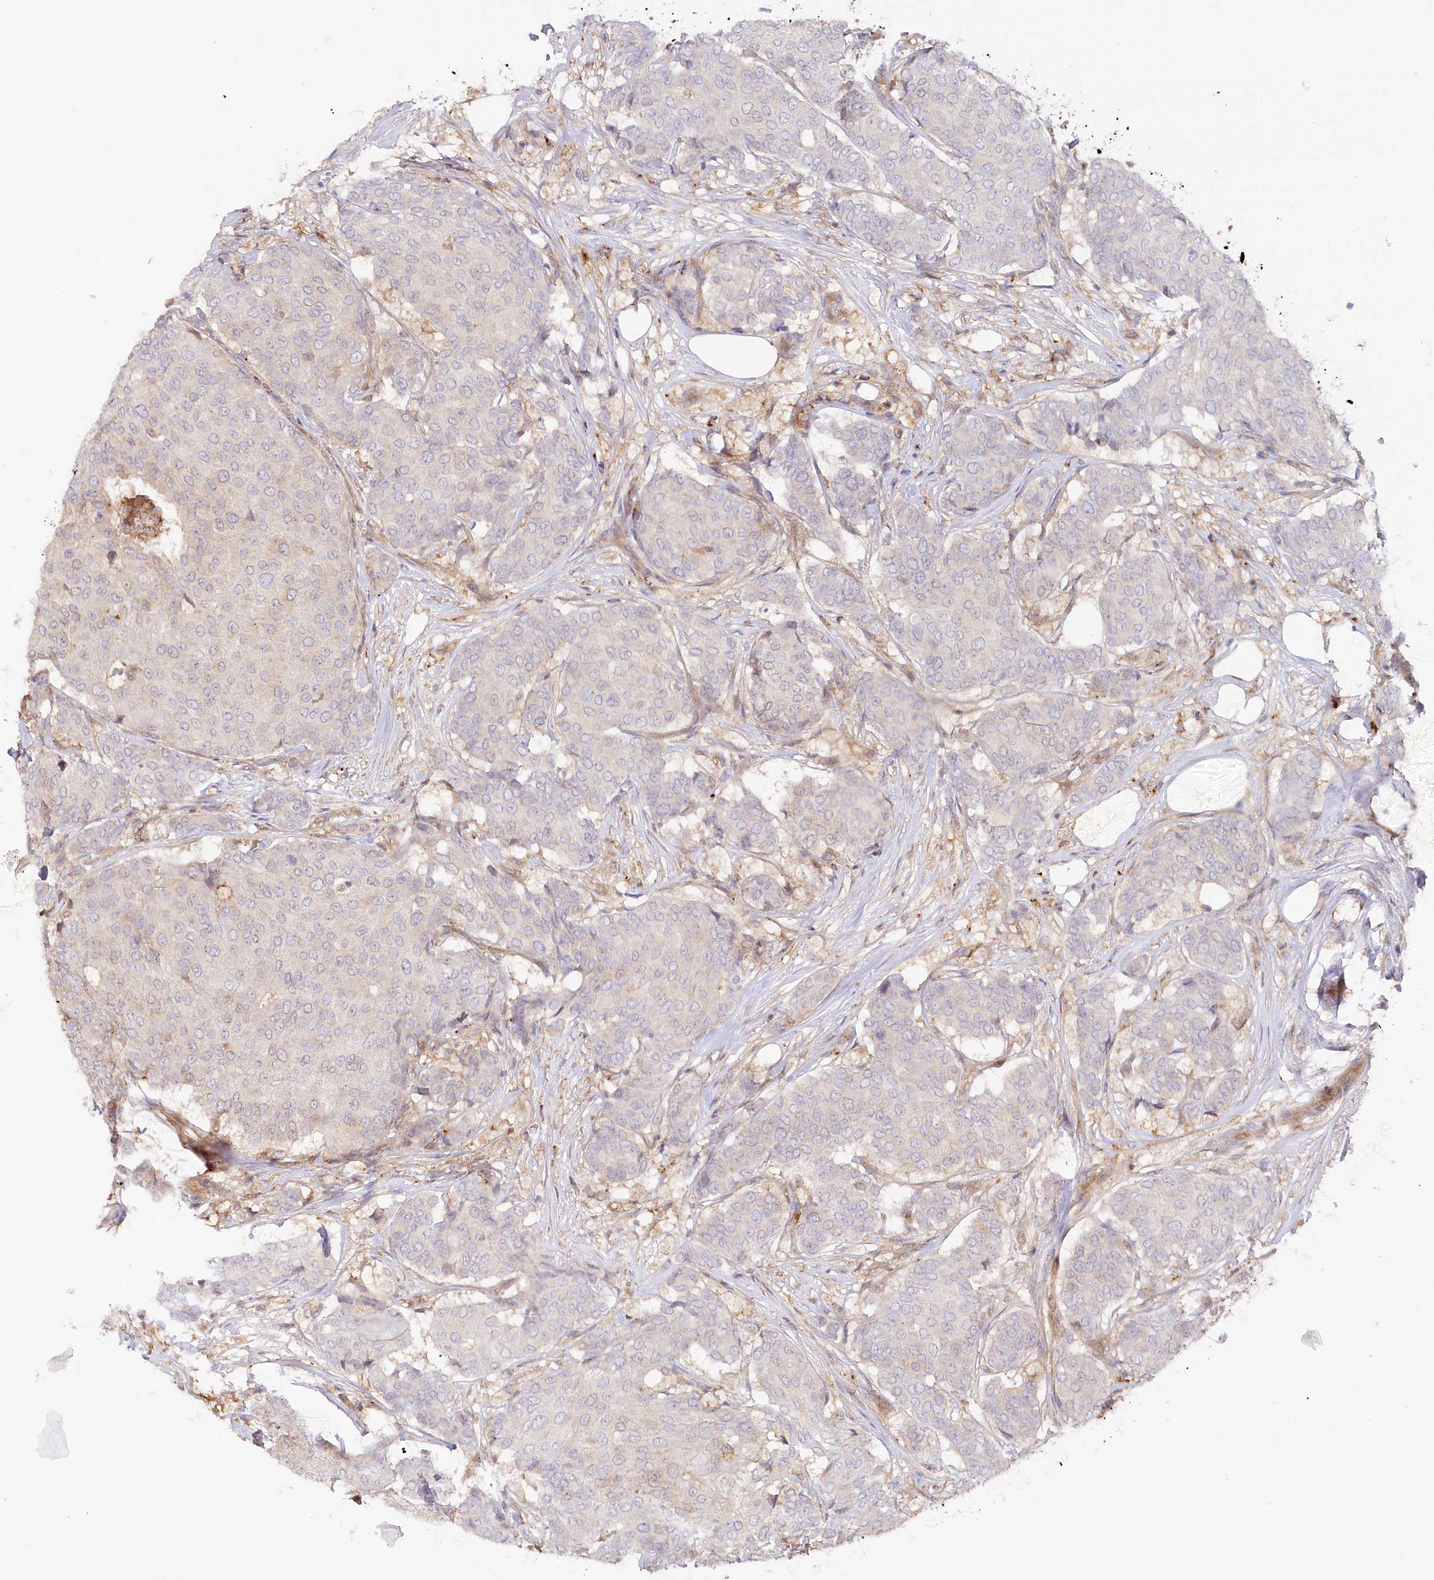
{"staining": {"intensity": "negative", "quantity": "none", "location": "none"}, "tissue": "breast cancer", "cell_type": "Tumor cells", "image_type": "cancer", "snomed": [{"axis": "morphology", "description": "Duct carcinoma"}, {"axis": "topography", "description": "Breast"}], "caption": "Human breast cancer stained for a protein using IHC shows no staining in tumor cells.", "gene": "GBE1", "patient": {"sex": "female", "age": 75}}